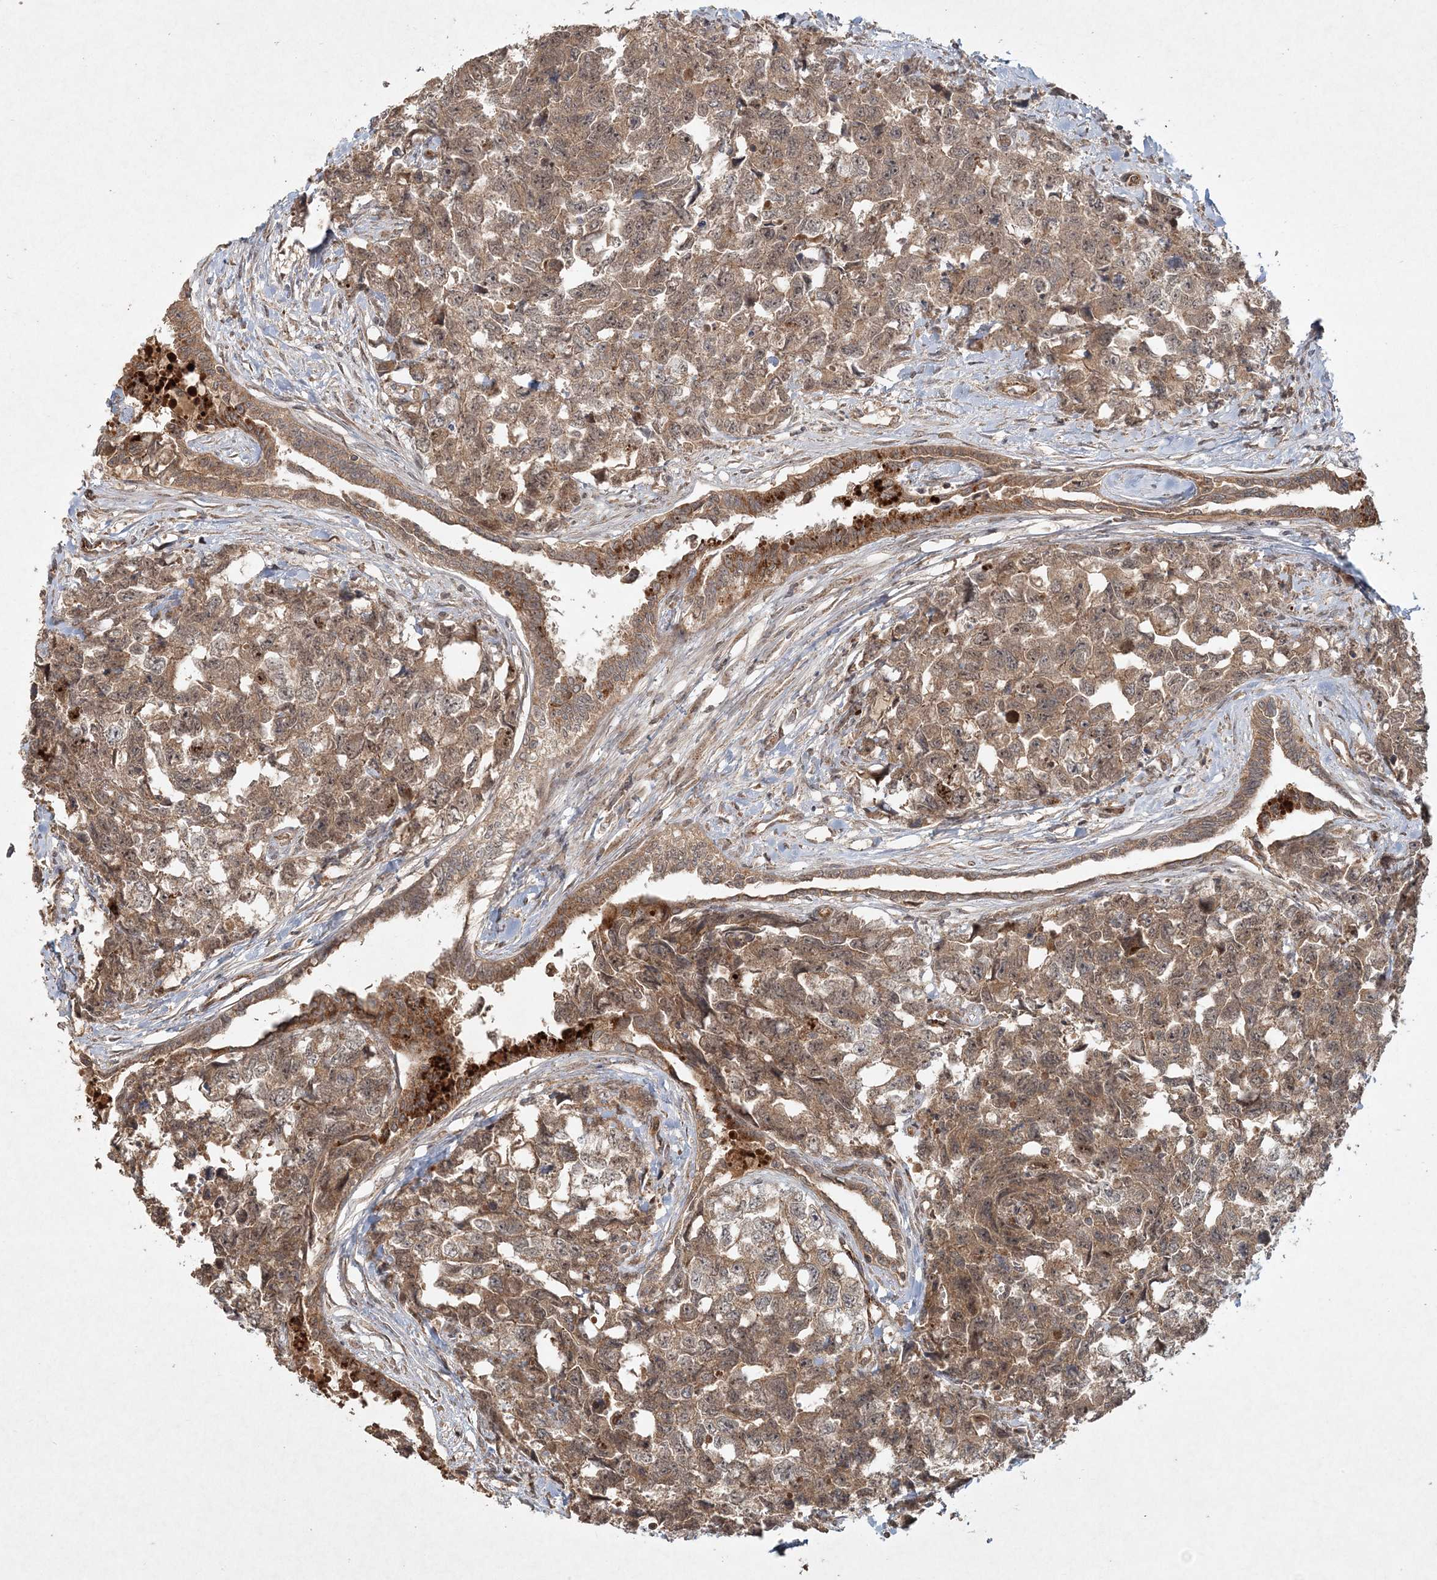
{"staining": {"intensity": "moderate", "quantity": ">75%", "location": "cytoplasmic/membranous,nuclear"}, "tissue": "testis cancer", "cell_type": "Tumor cells", "image_type": "cancer", "snomed": [{"axis": "morphology", "description": "Carcinoma, Embryonal, NOS"}, {"axis": "topography", "description": "Testis"}], "caption": "Immunohistochemical staining of human testis cancer demonstrates medium levels of moderate cytoplasmic/membranous and nuclear staining in approximately >75% of tumor cells.", "gene": "ANAPC16", "patient": {"sex": "male", "age": 31}}